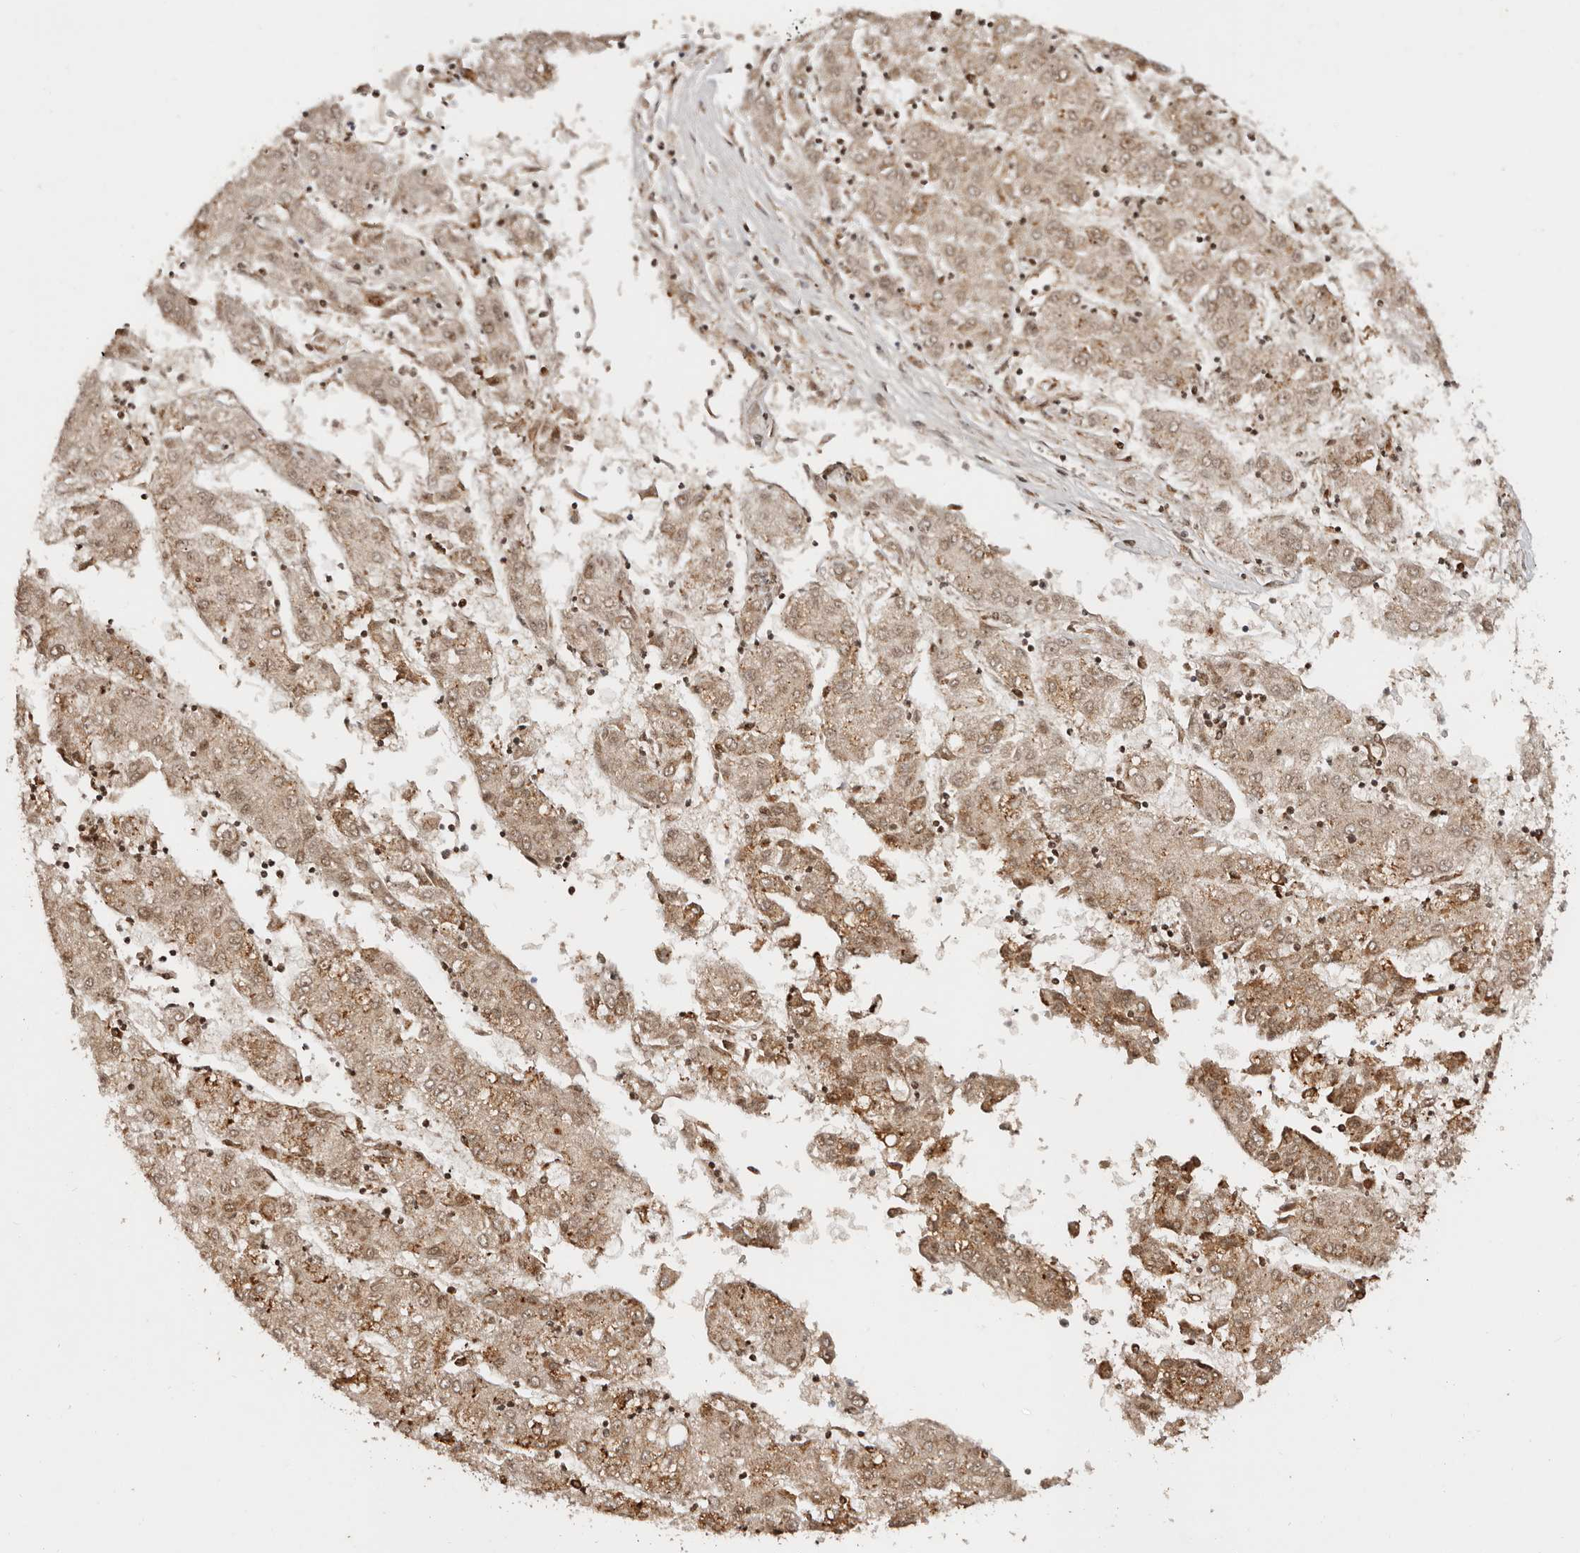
{"staining": {"intensity": "moderate", "quantity": ">75%", "location": "cytoplasmic/membranous"}, "tissue": "liver cancer", "cell_type": "Tumor cells", "image_type": "cancer", "snomed": [{"axis": "morphology", "description": "Carcinoma, Hepatocellular, NOS"}, {"axis": "topography", "description": "Liver"}], "caption": "IHC of liver cancer exhibits medium levels of moderate cytoplasmic/membranous expression in about >75% of tumor cells. The staining was performed using DAB (3,3'-diaminobenzidine) to visualize the protein expression in brown, while the nuclei were stained in blue with hematoxylin (Magnification: 20x).", "gene": "SERPINH1", "patient": {"sex": "male", "age": 72}}